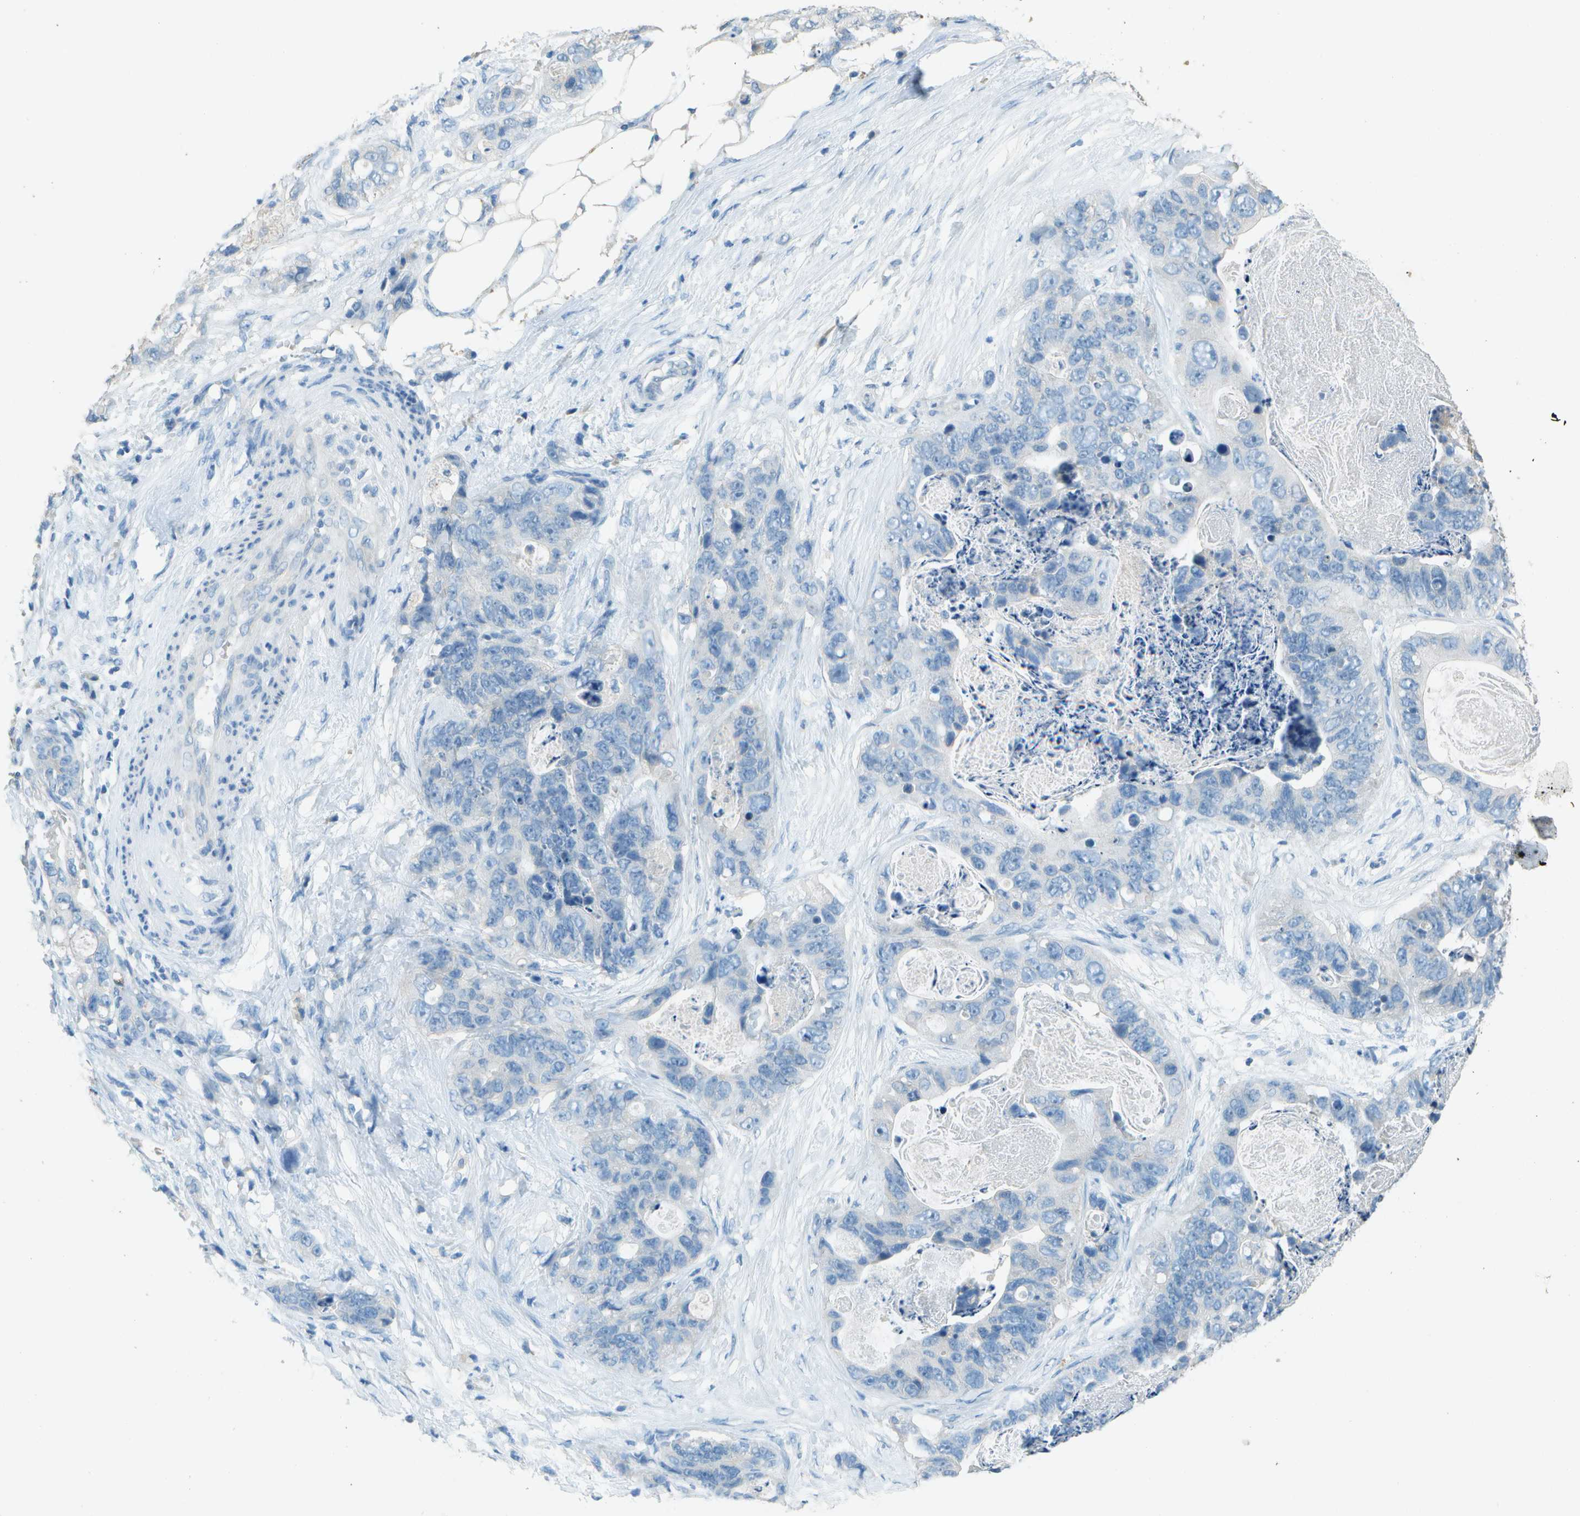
{"staining": {"intensity": "negative", "quantity": "none", "location": "none"}, "tissue": "stomach cancer", "cell_type": "Tumor cells", "image_type": "cancer", "snomed": [{"axis": "morphology", "description": "Adenocarcinoma, NOS"}, {"axis": "topography", "description": "Stomach"}], "caption": "DAB (3,3'-diaminobenzidine) immunohistochemical staining of adenocarcinoma (stomach) reveals no significant expression in tumor cells.", "gene": "LGI2", "patient": {"sex": "female", "age": 89}}